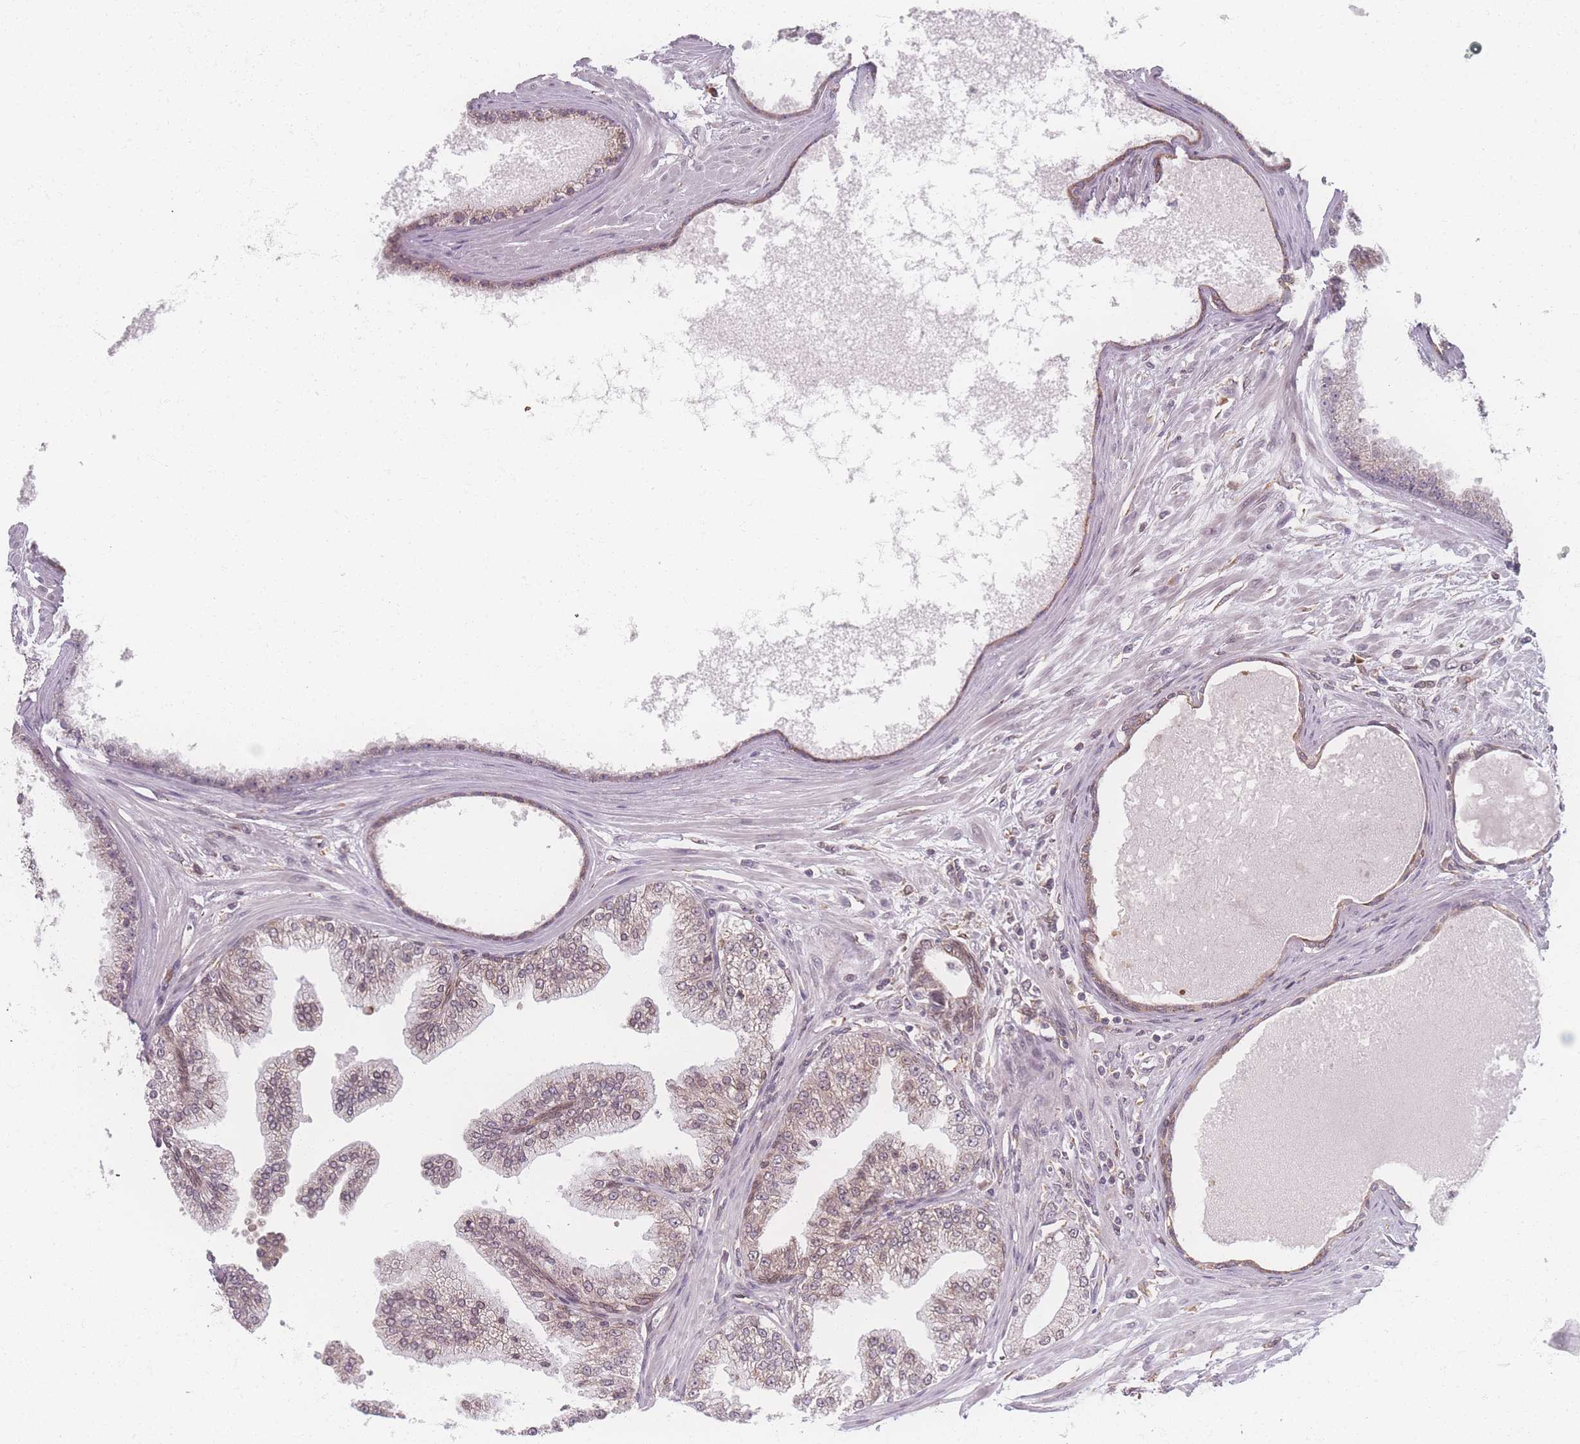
{"staining": {"intensity": "weak", "quantity": "<25%", "location": "cytoplasmic/membranous"}, "tissue": "prostate cancer", "cell_type": "Tumor cells", "image_type": "cancer", "snomed": [{"axis": "morphology", "description": "Adenocarcinoma, Low grade"}, {"axis": "topography", "description": "Prostate"}], "caption": "IHC of human prostate cancer shows no staining in tumor cells.", "gene": "ZC3H13", "patient": {"sex": "male", "age": 63}}